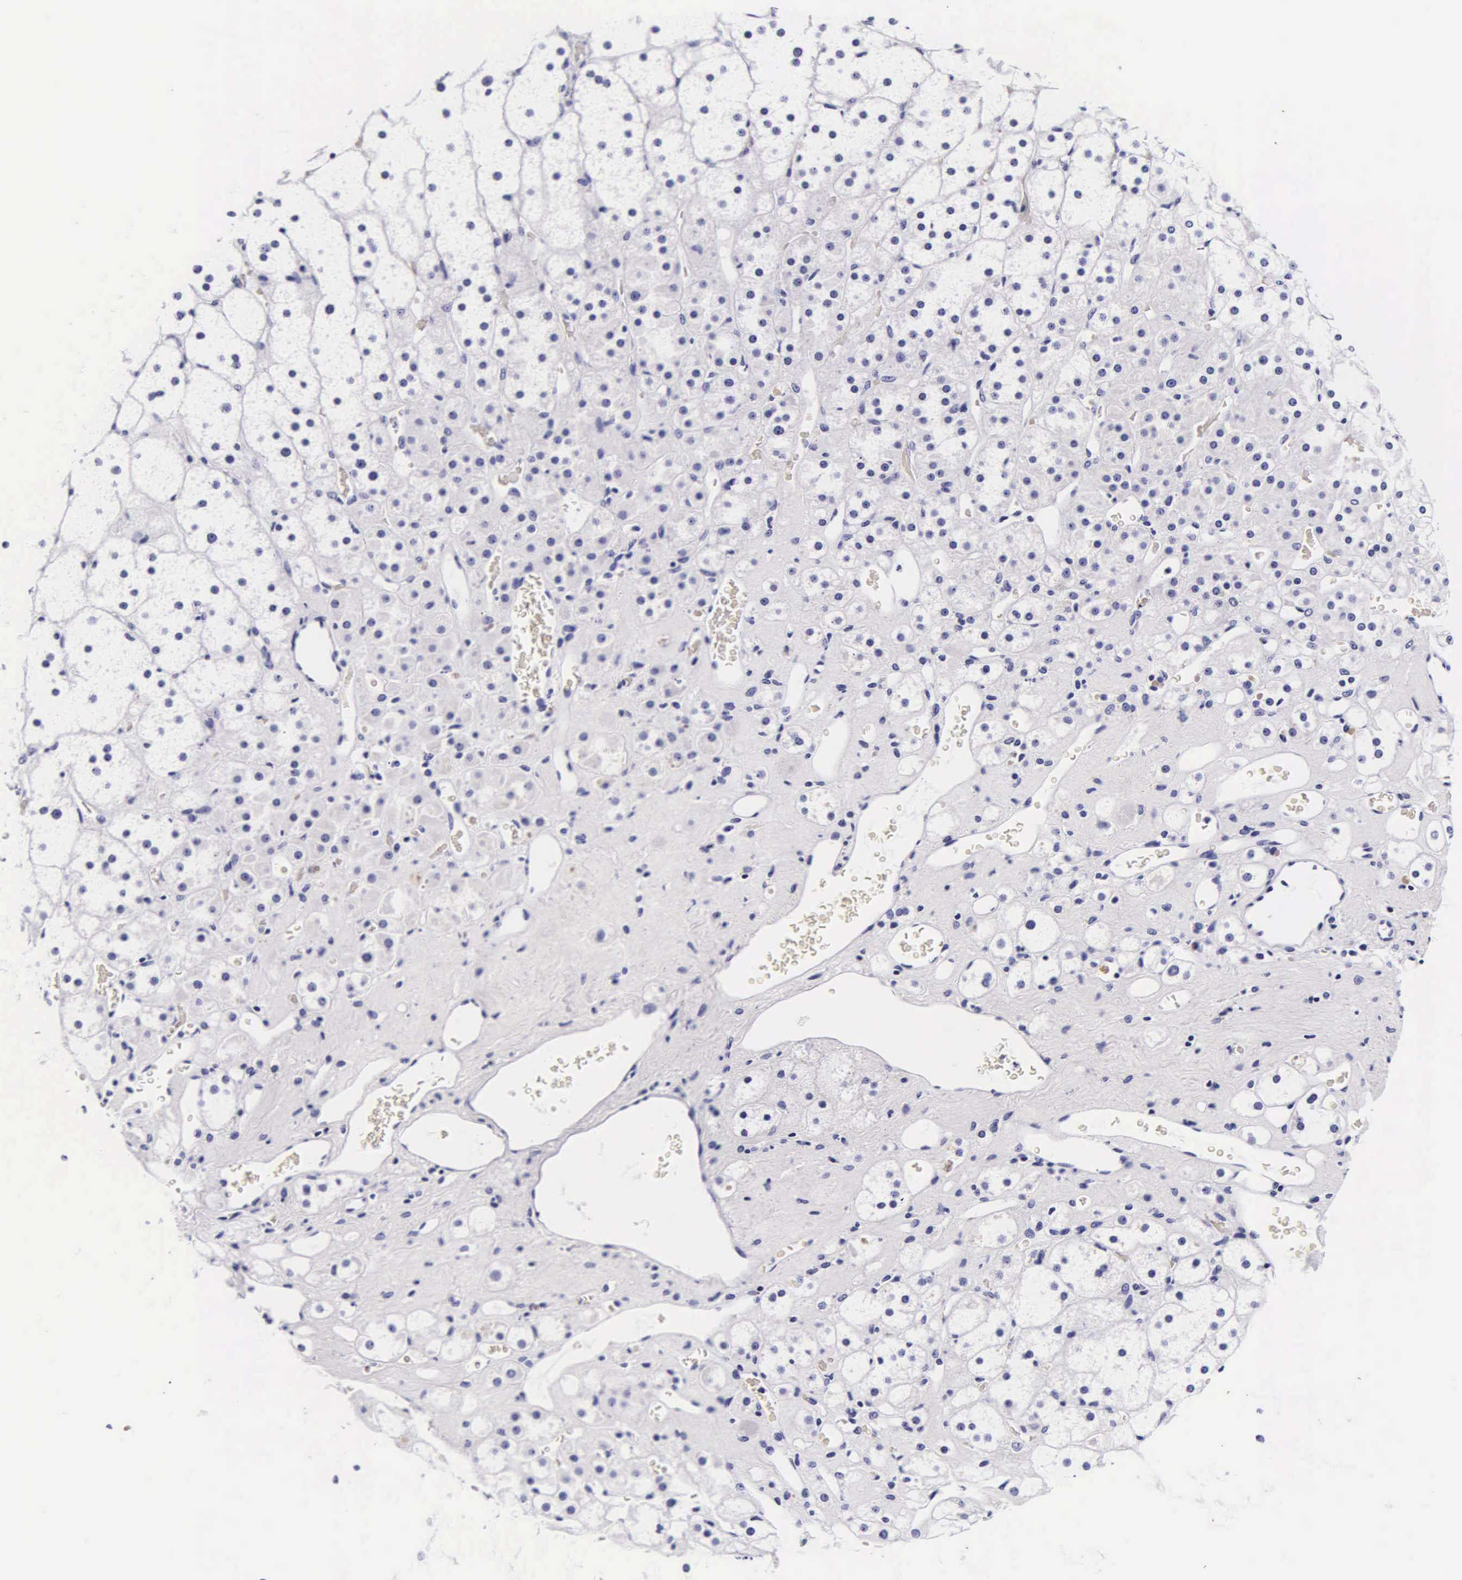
{"staining": {"intensity": "negative", "quantity": "none", "location": "none"}, "tissue": "adrenal gland", "cell_type": "Glandular cells", "image_type": "normal", "snomed": [{"axis": "morphology", "description": "Normal tissue, NOS"}, {"axis": "topography", "description": "Adrenal gland"}], "caption": "This is an immunohistochemistry (IHC) photomicrograph of normal adrenal gland. There is no positivity in glandular cells.", "gene": "DGCR2", "patient": {"sex": "male", "age": 57}}